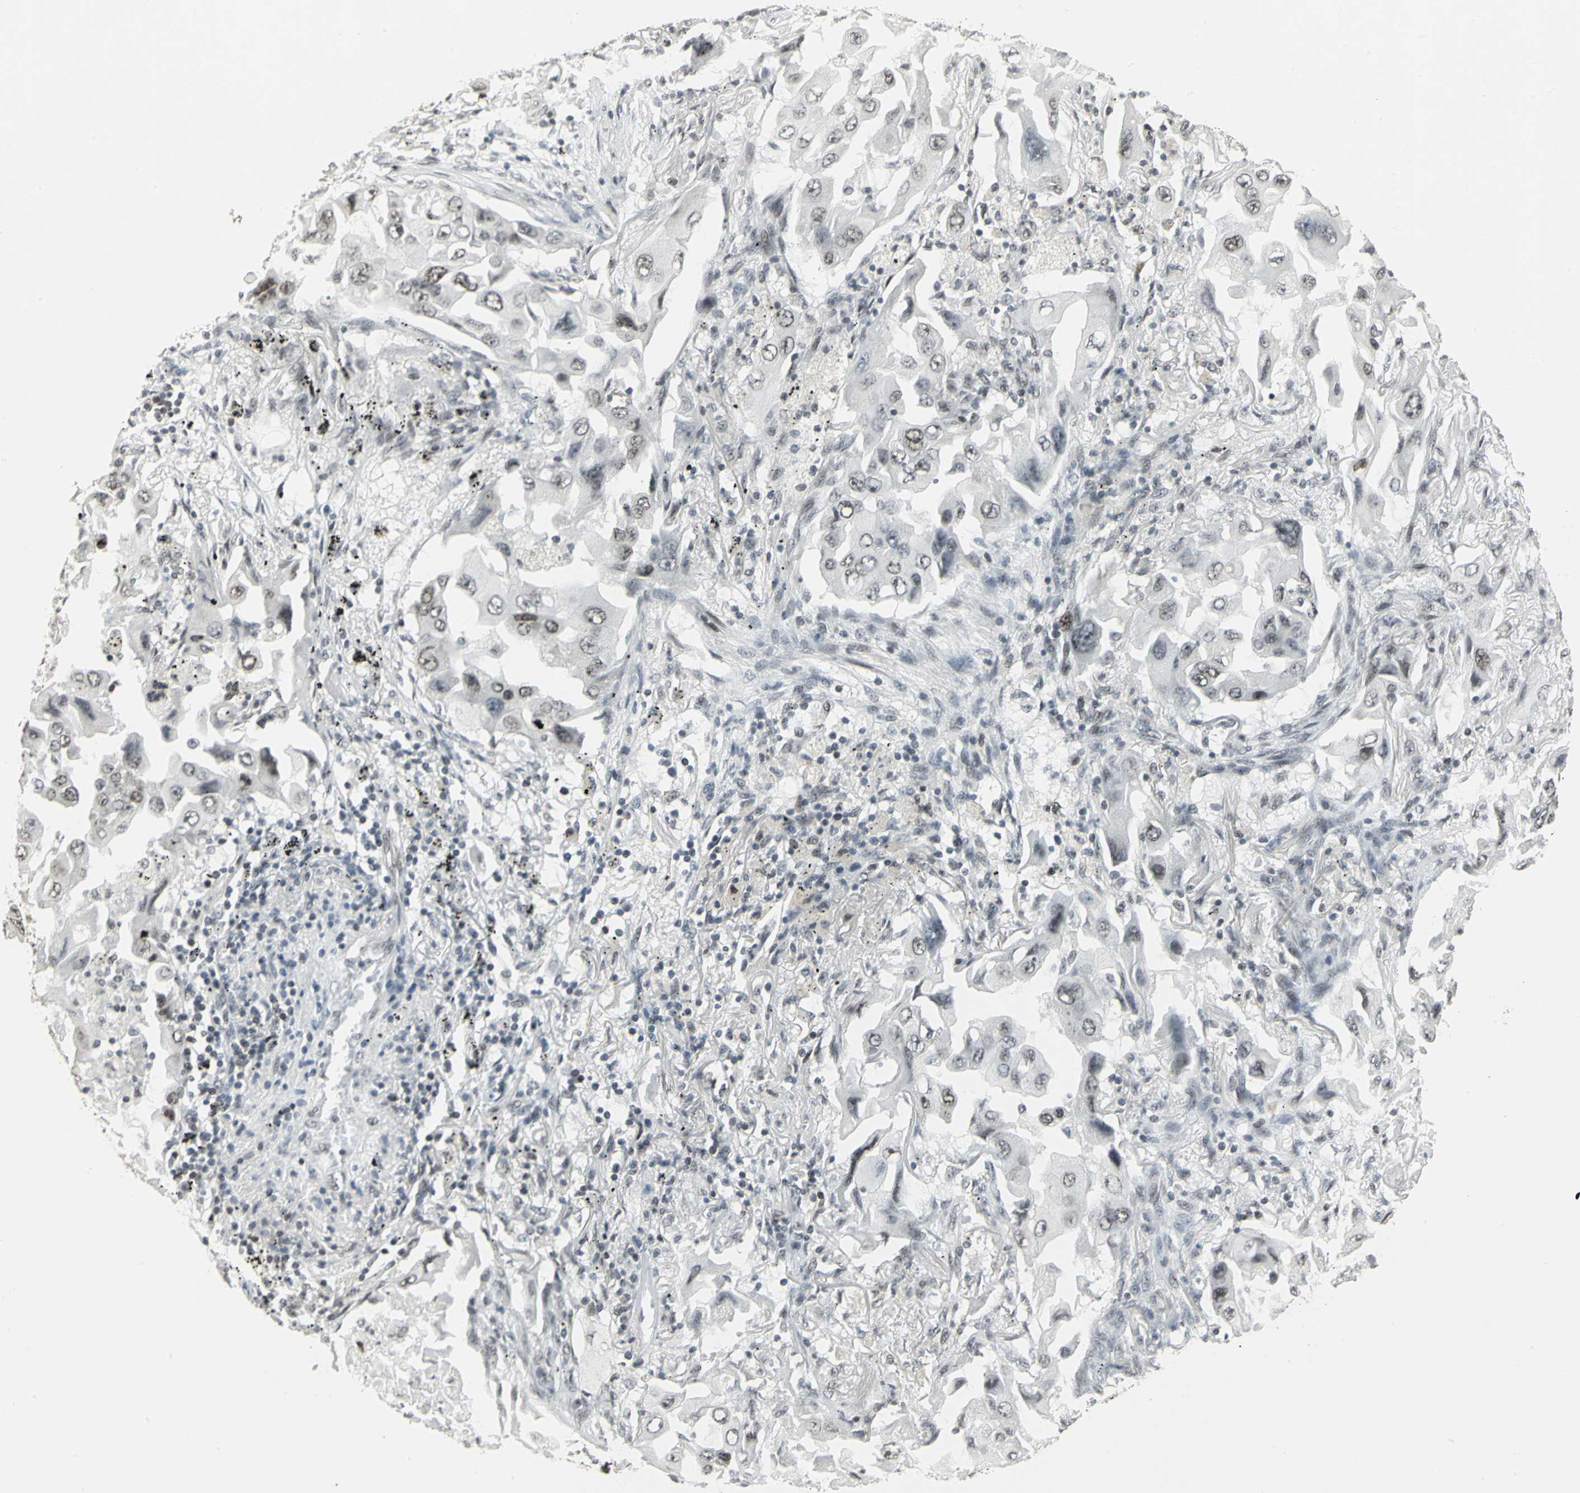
{"staining": {"intensity": "moderate", "quantity": ">75%", "location": "nuclear"}, "tissue": "lung cancer", "cell_type": "Tumor cells", "image_type": "cancer", "snomed": [{"axis": "morphology", "description": "Adenocarcinoma, NOS"}, {"axis": "topography", "description": "Lung"}], "caption": "Lung cancer (adenocarcinoma) tissue demonstrates moderate nuclear positivity in approximately >75% of tumor cells (Brightfield microscopy of DAB IHC at high magnification).", "gene": "CBX3", "patient": {"sex": "female", "age": 65}}